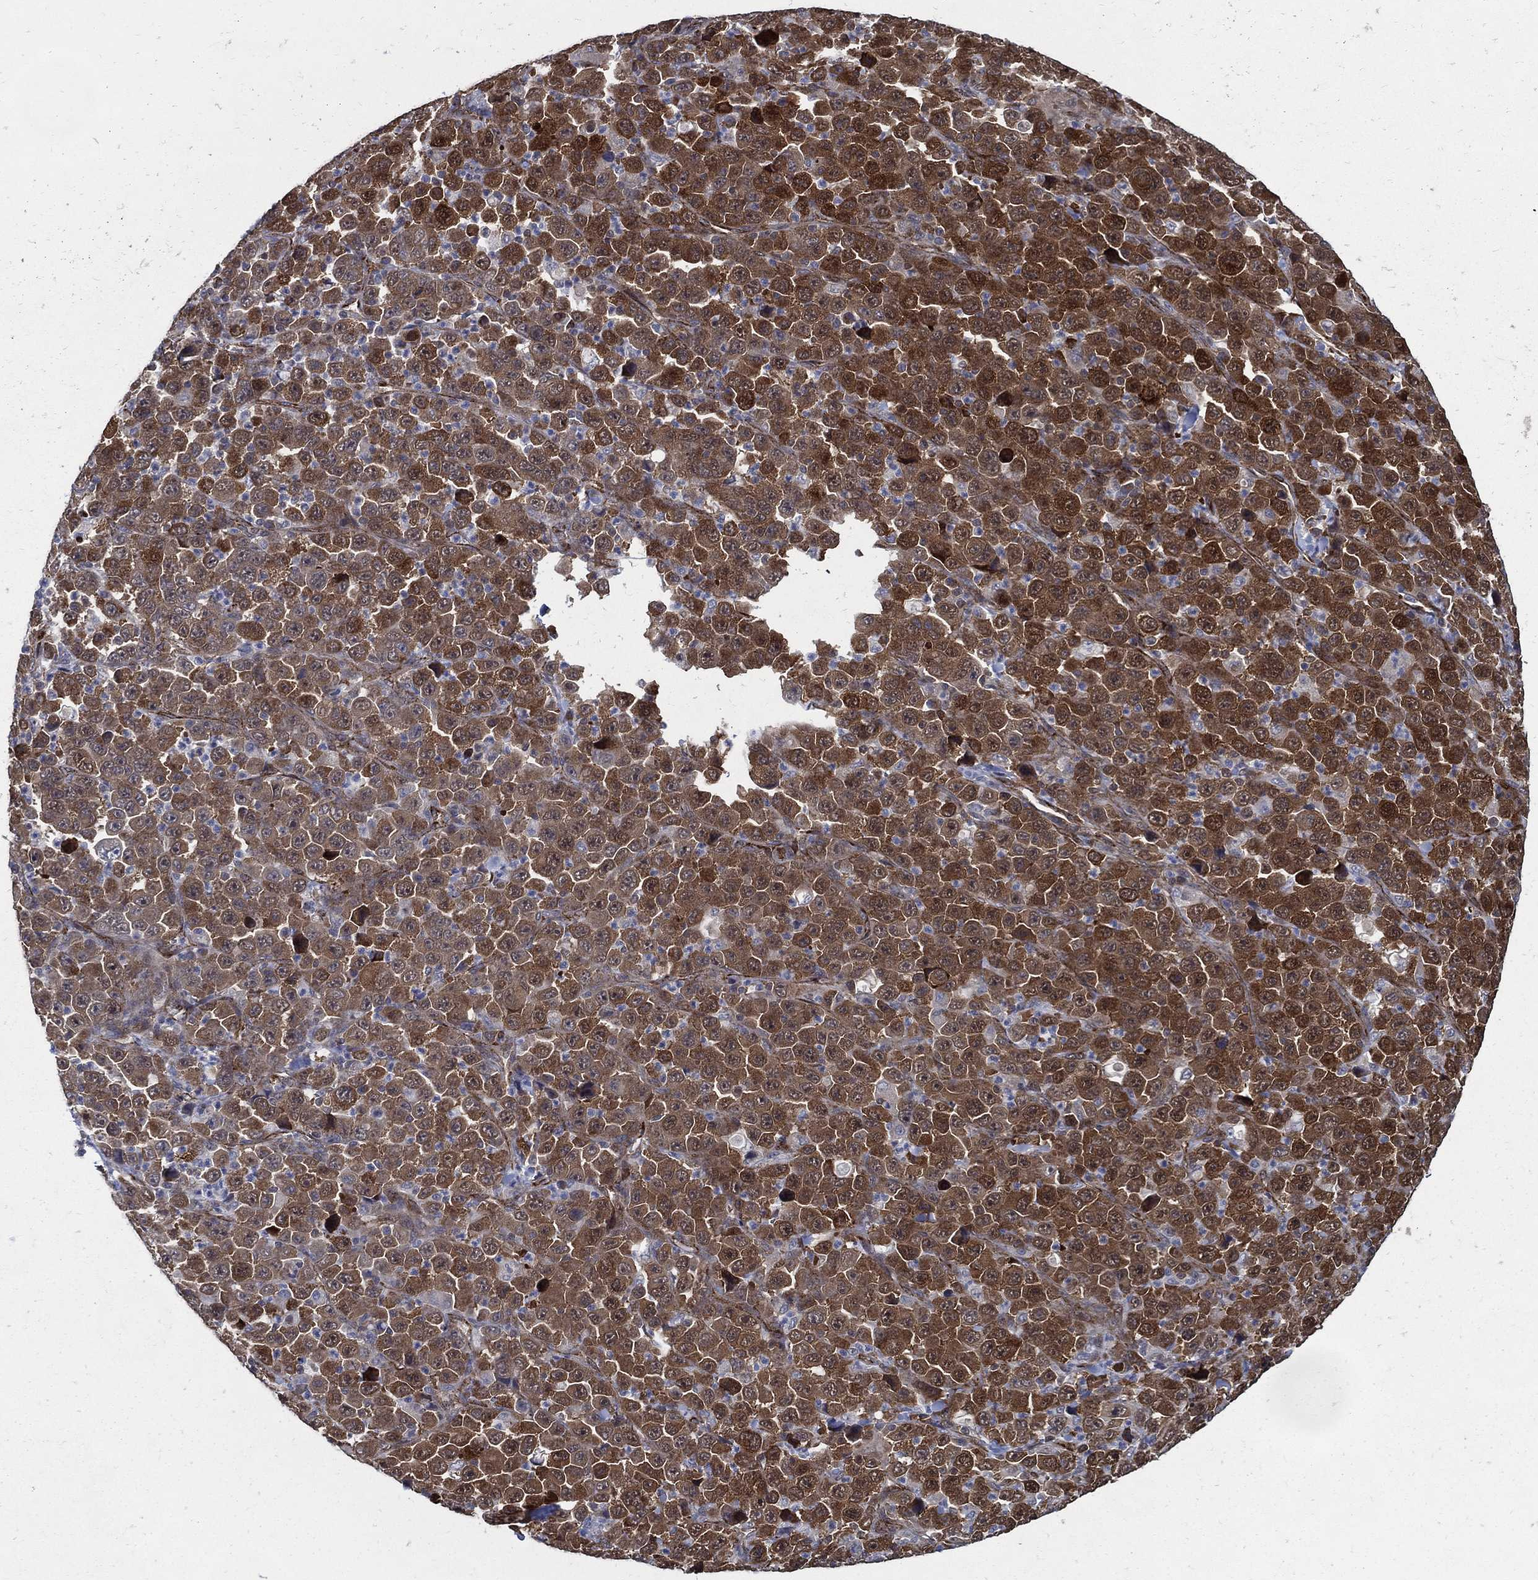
{"staining": {"intensity": "moderate", "quantity": ">75%", "location": "cytoplasmic/membranous"}, "tissue": "stomach cancer", "cell_type": "Tumor cells", "image_type": "cancer", "snomed": [{"axis": "morphology", "description": "Normal tissue, NOS"}, {"axis": "morphology", "description": "Adenocarcinoma, NOS"}, {"axis": "topography", "description": "Stomach, upper"}, {"axis": "topography", "description": "Stomach"}], "caption": "Immunohistochemical staining of stomach adenocarcinoma demonstrates medium levels of moderate cytoplasmic/membranous expression in about >75% of tumor cells.", "gene": "ARHGAP11A", "patient": {"sex": "male", "age": 59}}